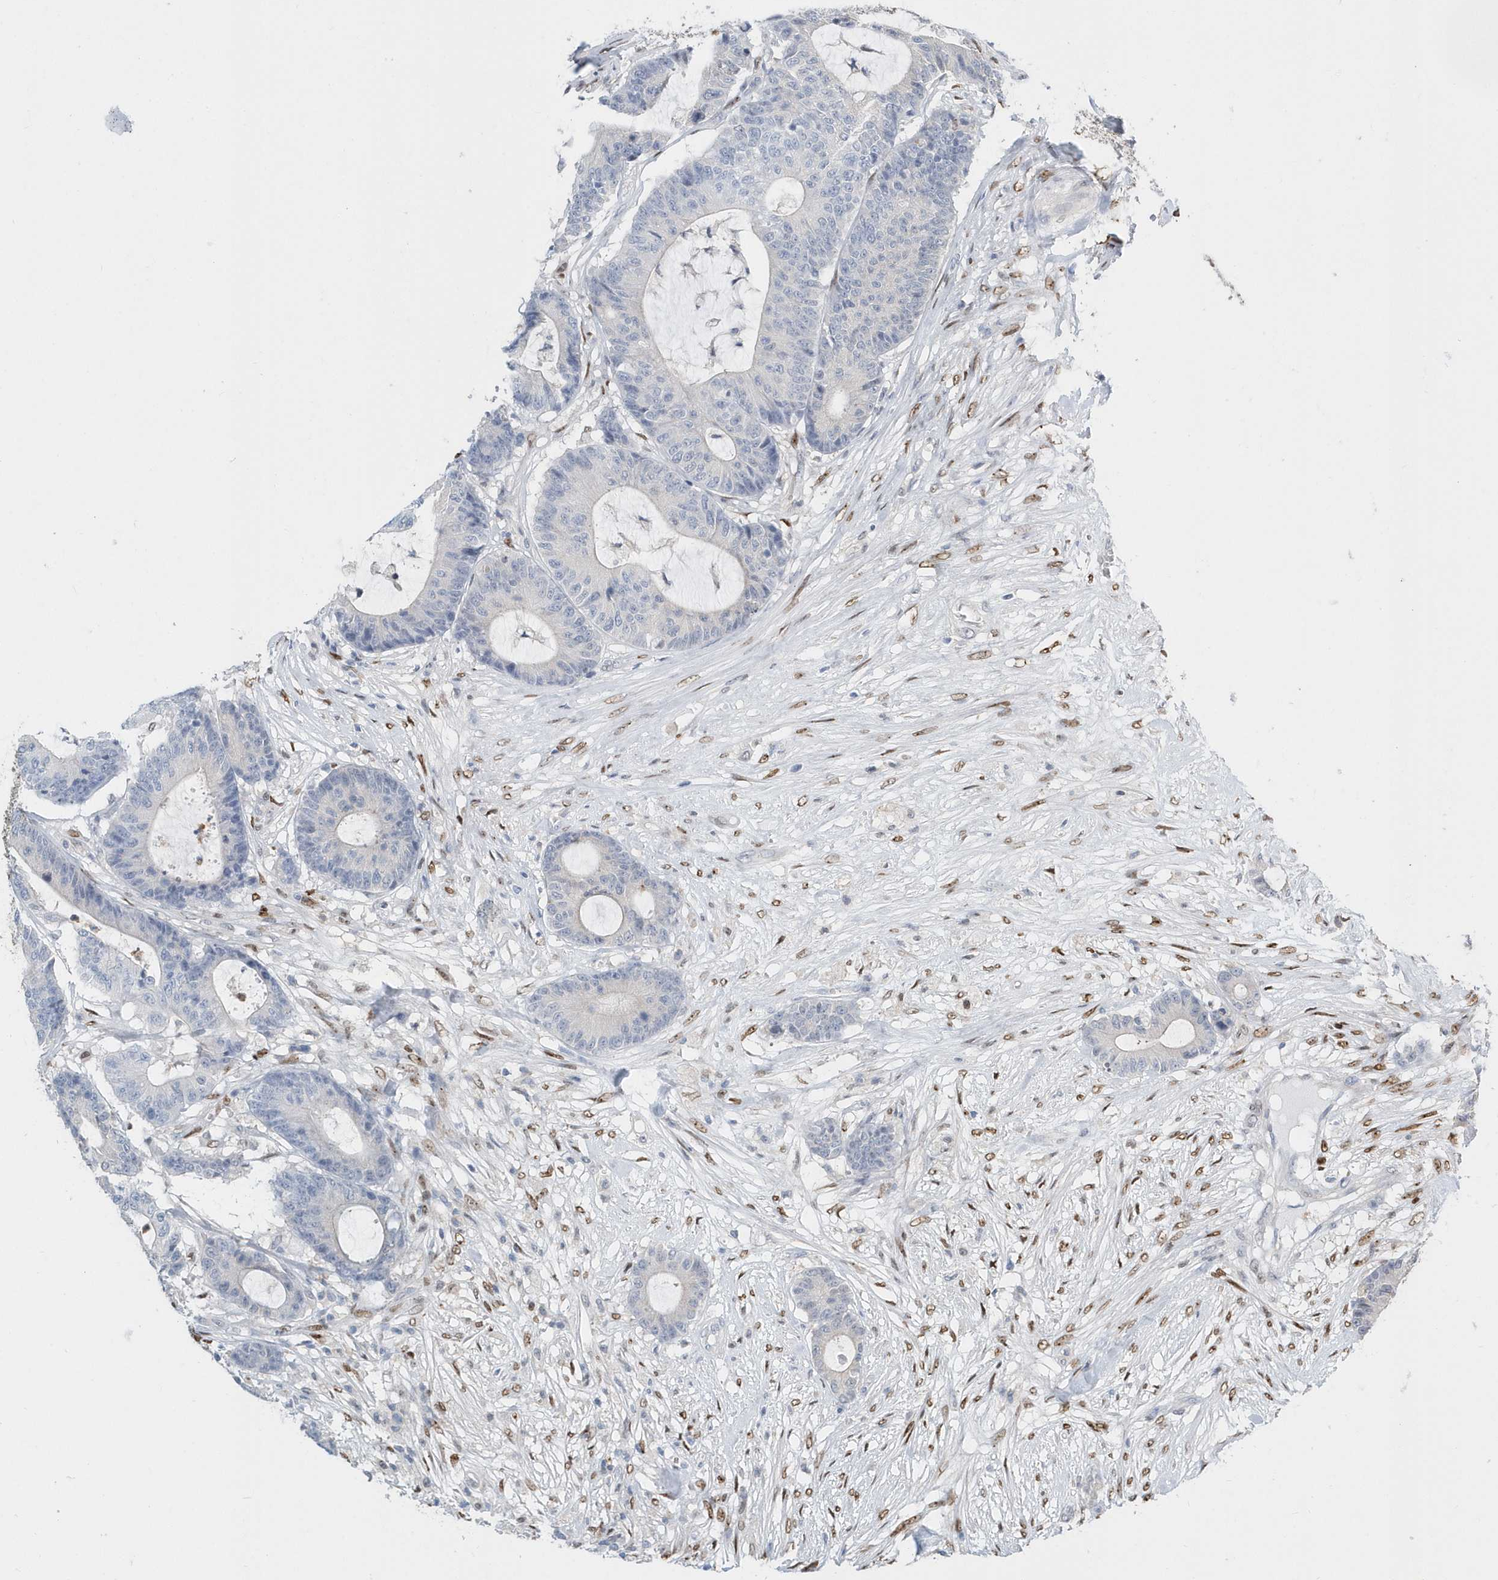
{"staining": {"intensity": "negative", "quantity": "none", "location": "none"}, "tissue": "colorectal cancer", "cell_type": "Tumor cells", "image_type": "cancer", "snomed": [{"axis": "morphology", "description": "Adenocarcinoma, NOS"}, {"axis": "topography", "description": "Colon"}], "caption": "Photomicrograph shows no protein expression in tumor cells of colorectal cancer tissue.", "gene": "MACROH2A2", "patient": {"sex": "female", "age": 84}}